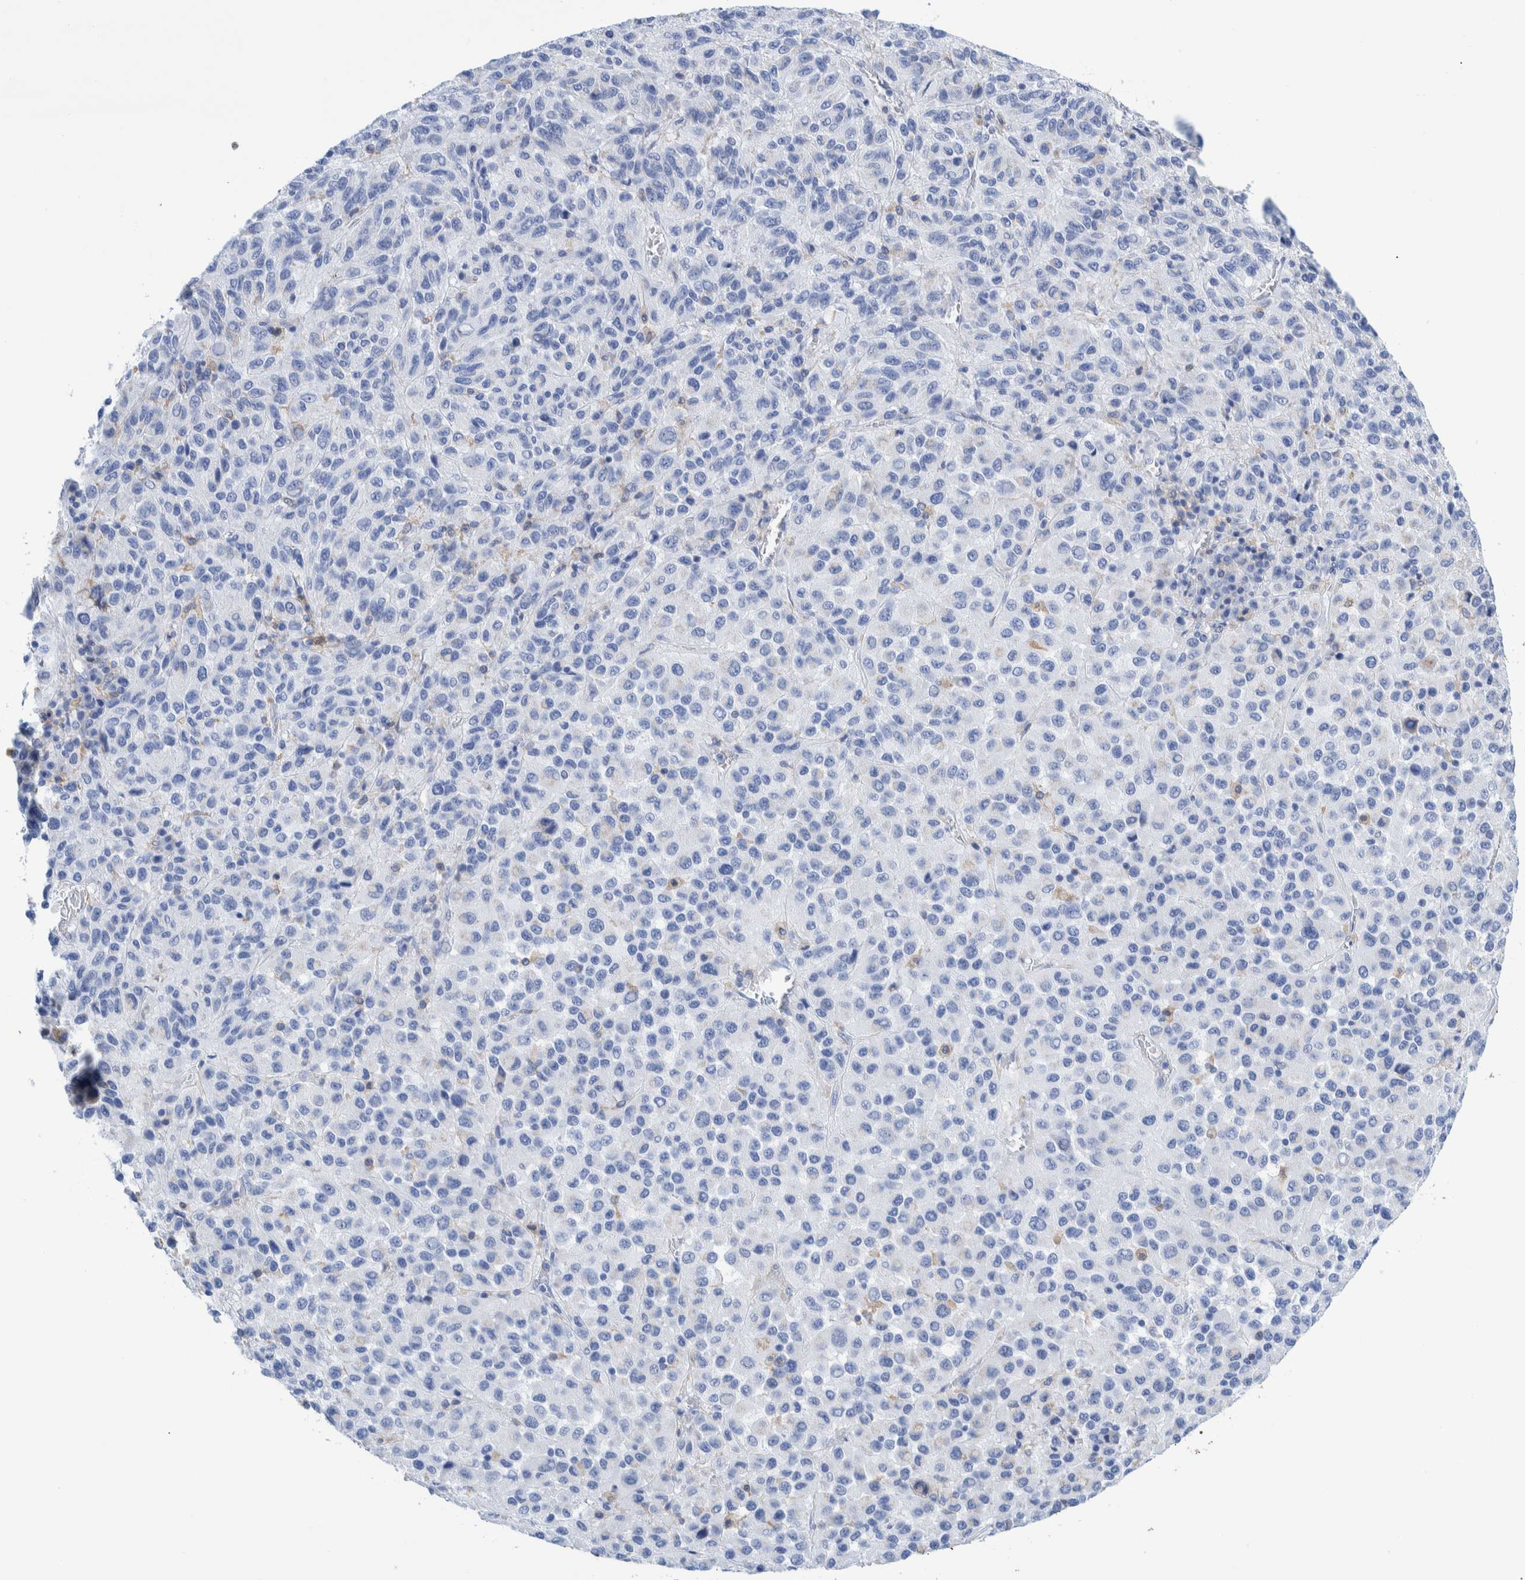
{"staining": {"intensity": "negative", "quantity": "none", "location": "none"}, "tissue": "melanoma", "cell_type": "Tumor cells", "image_type": "cancer", "snomed": [{"axis": "morphology", "description": "Malignant melanoma, Metastatic site"}, {"axis": "topography", "description": "Lung"}], "caption": "High power microscopy photomicrograph of an immunohistochemistry (IHC) micrograph of malignant melanoma (metastatic site), revealing no significant staining in tumor cells.", "gene": "KRT14", "patient": {"sex": "male", "age": 64}}